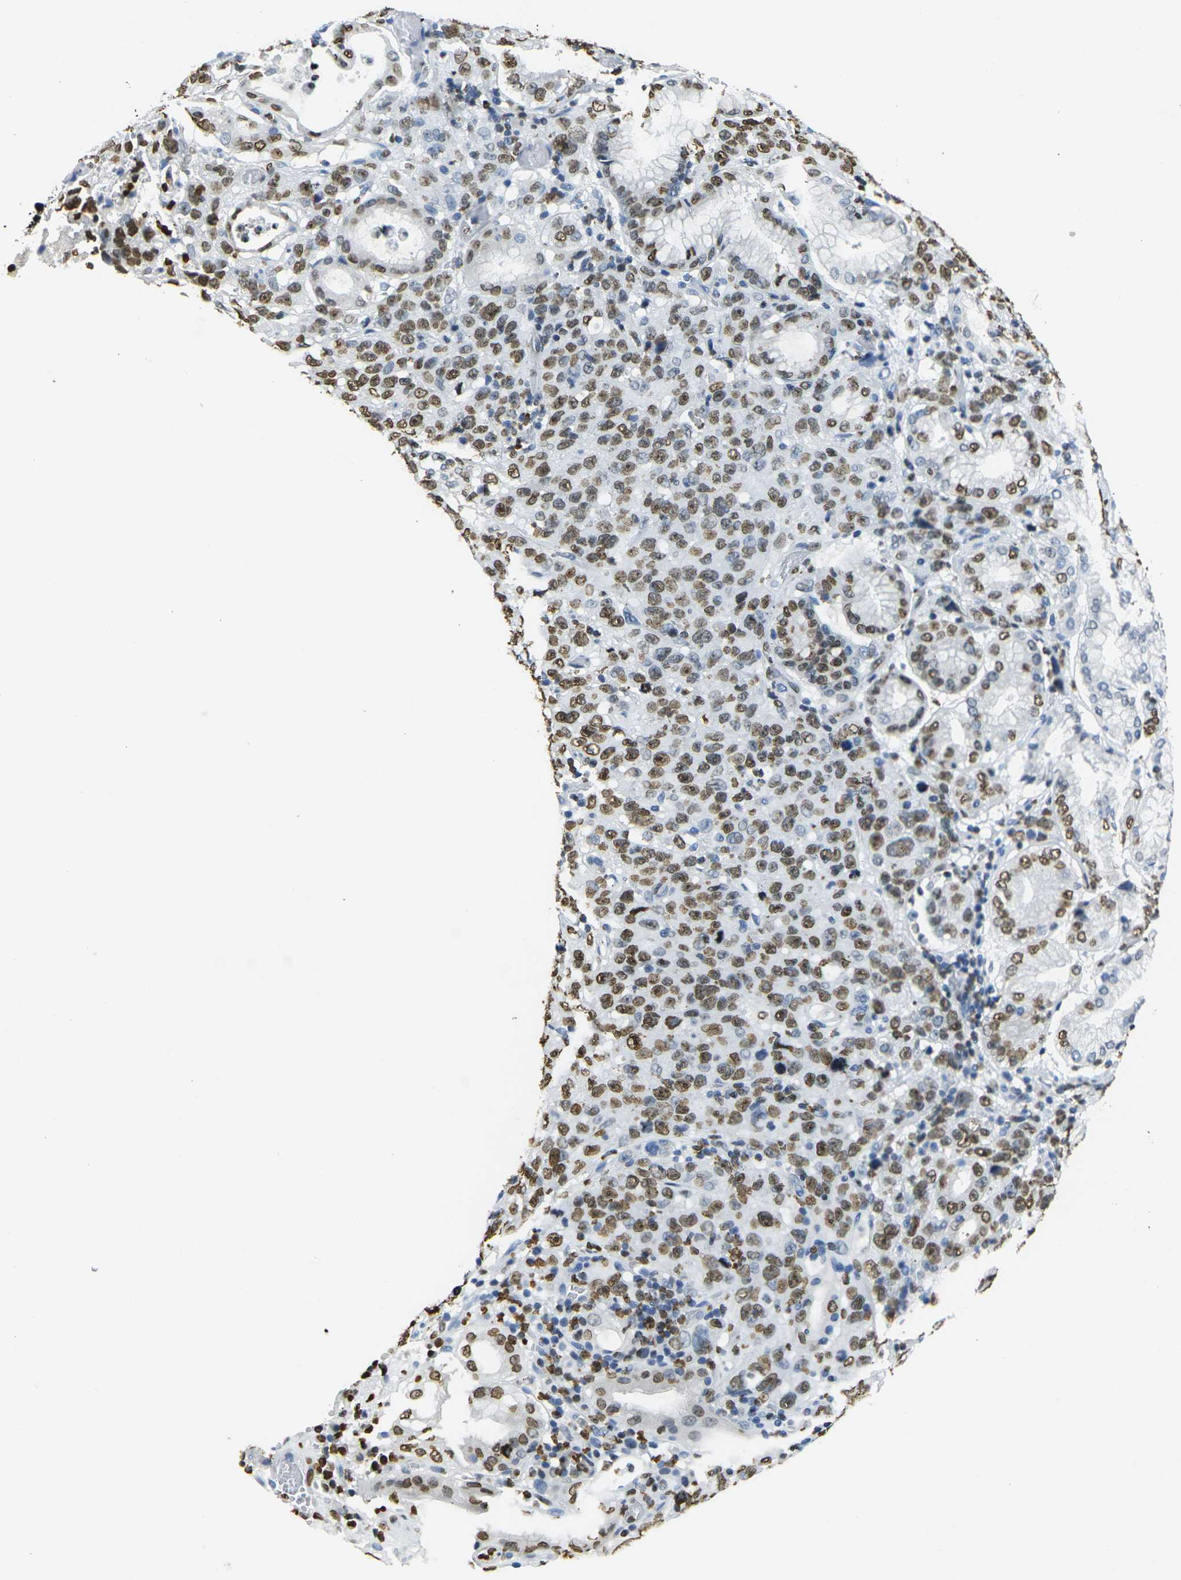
{"staining": {"intensity": "moderate", "quantity": ">75%", "location": "nuclear"}, "tissue": "stomach cancer", "cell_type": "Tumor cells", "image_type": "cancer", "snomed": [{"axis": "morphology", "description": "Normal tissue, NOS"}, {"axis": "morphology", "description": "Adenocarcinoma, NOS"}, {"axis": "topography", "description": "Stomach"}], "caption": "There is medium levels of moderate nuclear expression in tumor cells of stomach adenocarcinoma, as demonstrated by immunohistochemical staining (brown color).", "gene": "DRAXIN", "patient": {"sex": "male", "age": 48}}